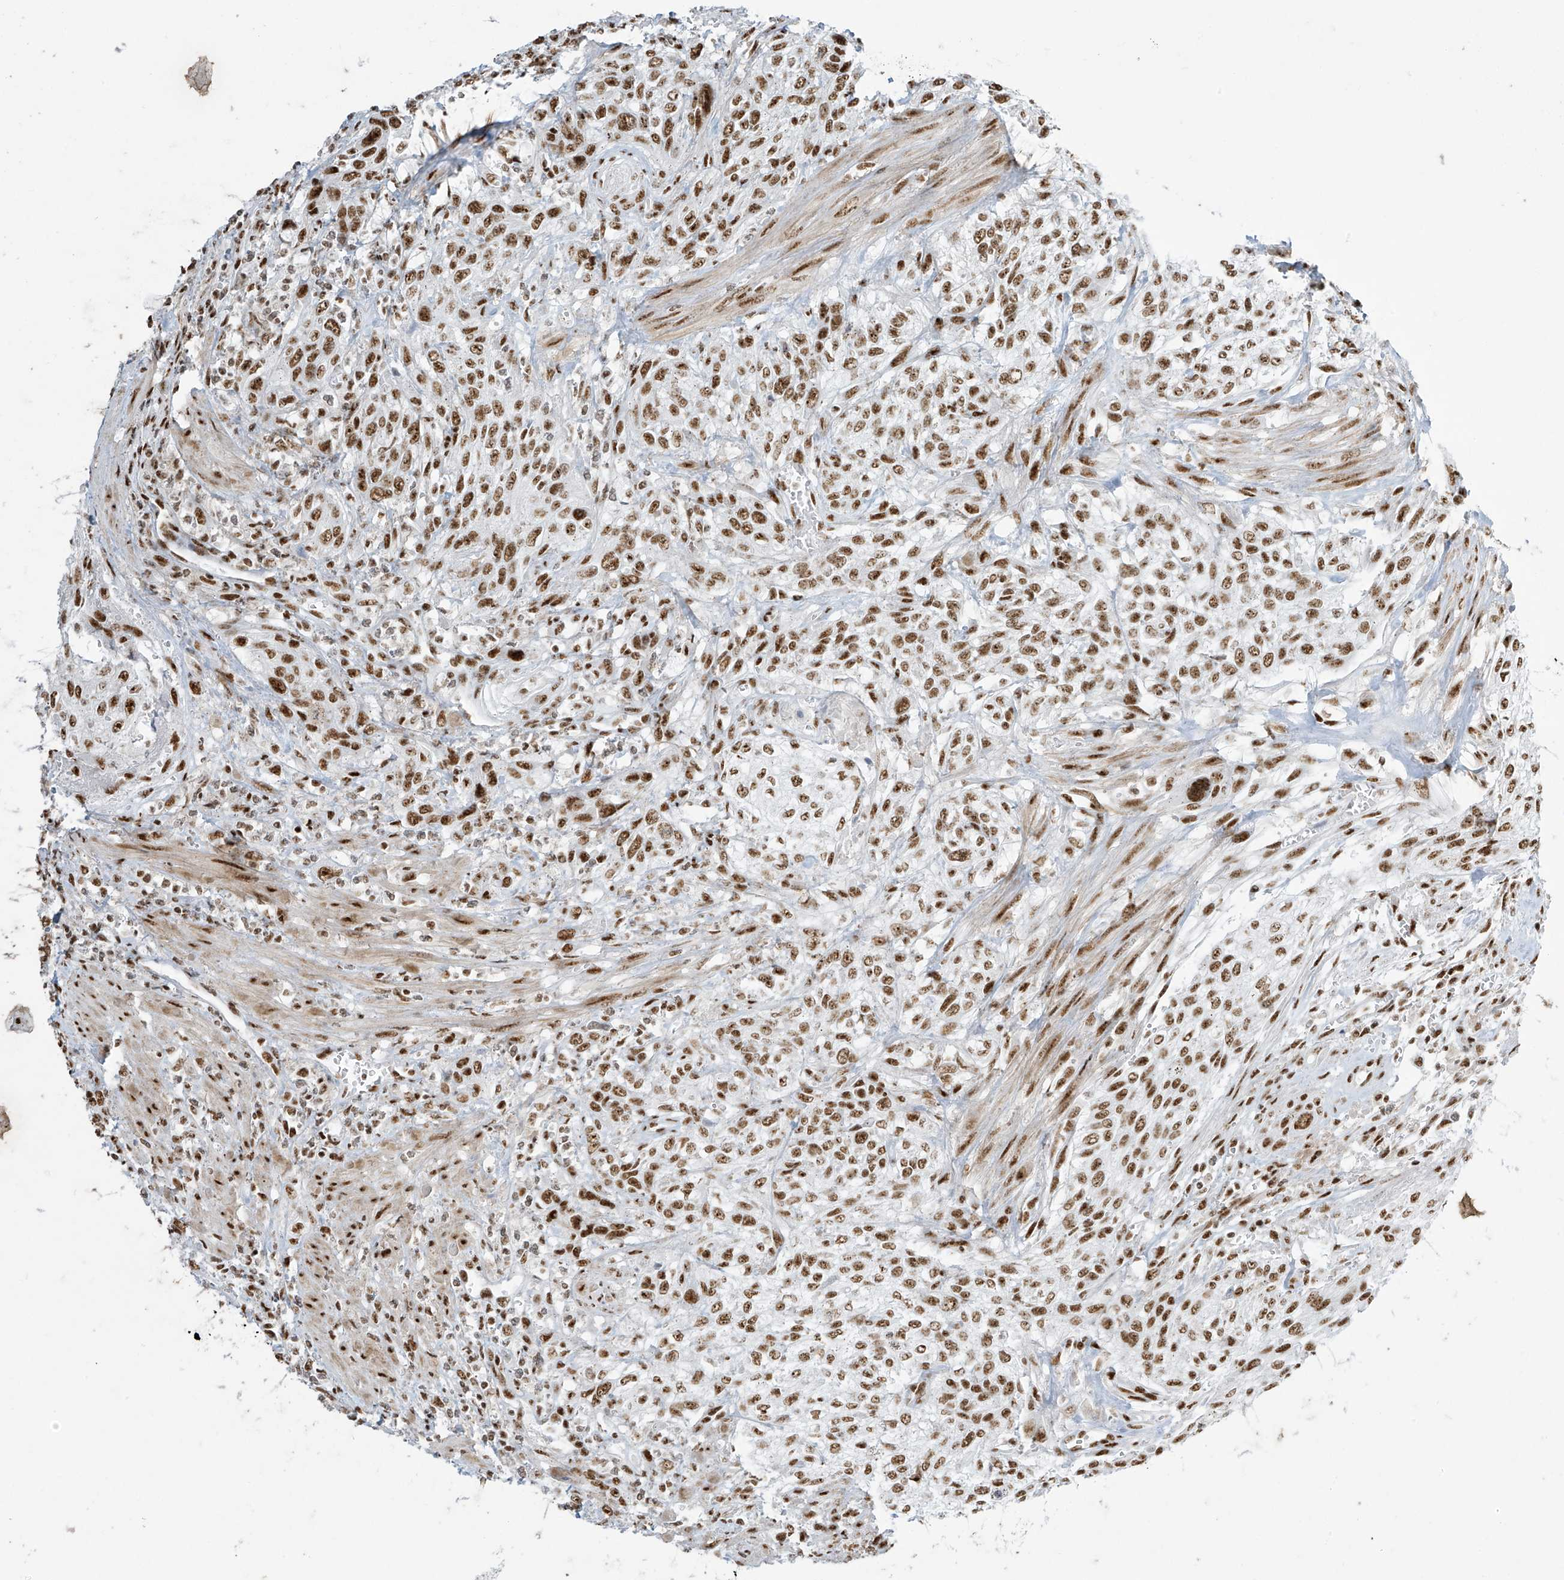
{"staining": {"intensity": "strong", "quantity": ">75%", "location": "nuclear"}, "tissue": "urothelial cancer", "cell_type": "Tumor cells", "image_type": "cancer", "snomed": [{"axis": "morphology", "description": "Urothelial carcinoma, High grade"}, {"axis": "topography", "description": "Urinary bladder"}], "caption": "IHC photomicrograph of neoplastic tissue: urothelial cancer stained using IHC demonstrates high levels of strong protein expression localized specifically in the nuclear of tumor cells, appearing as a nuclear brown color.", "gene": "MS4A6A", "patient": {"sex": "male", "age": 35}}